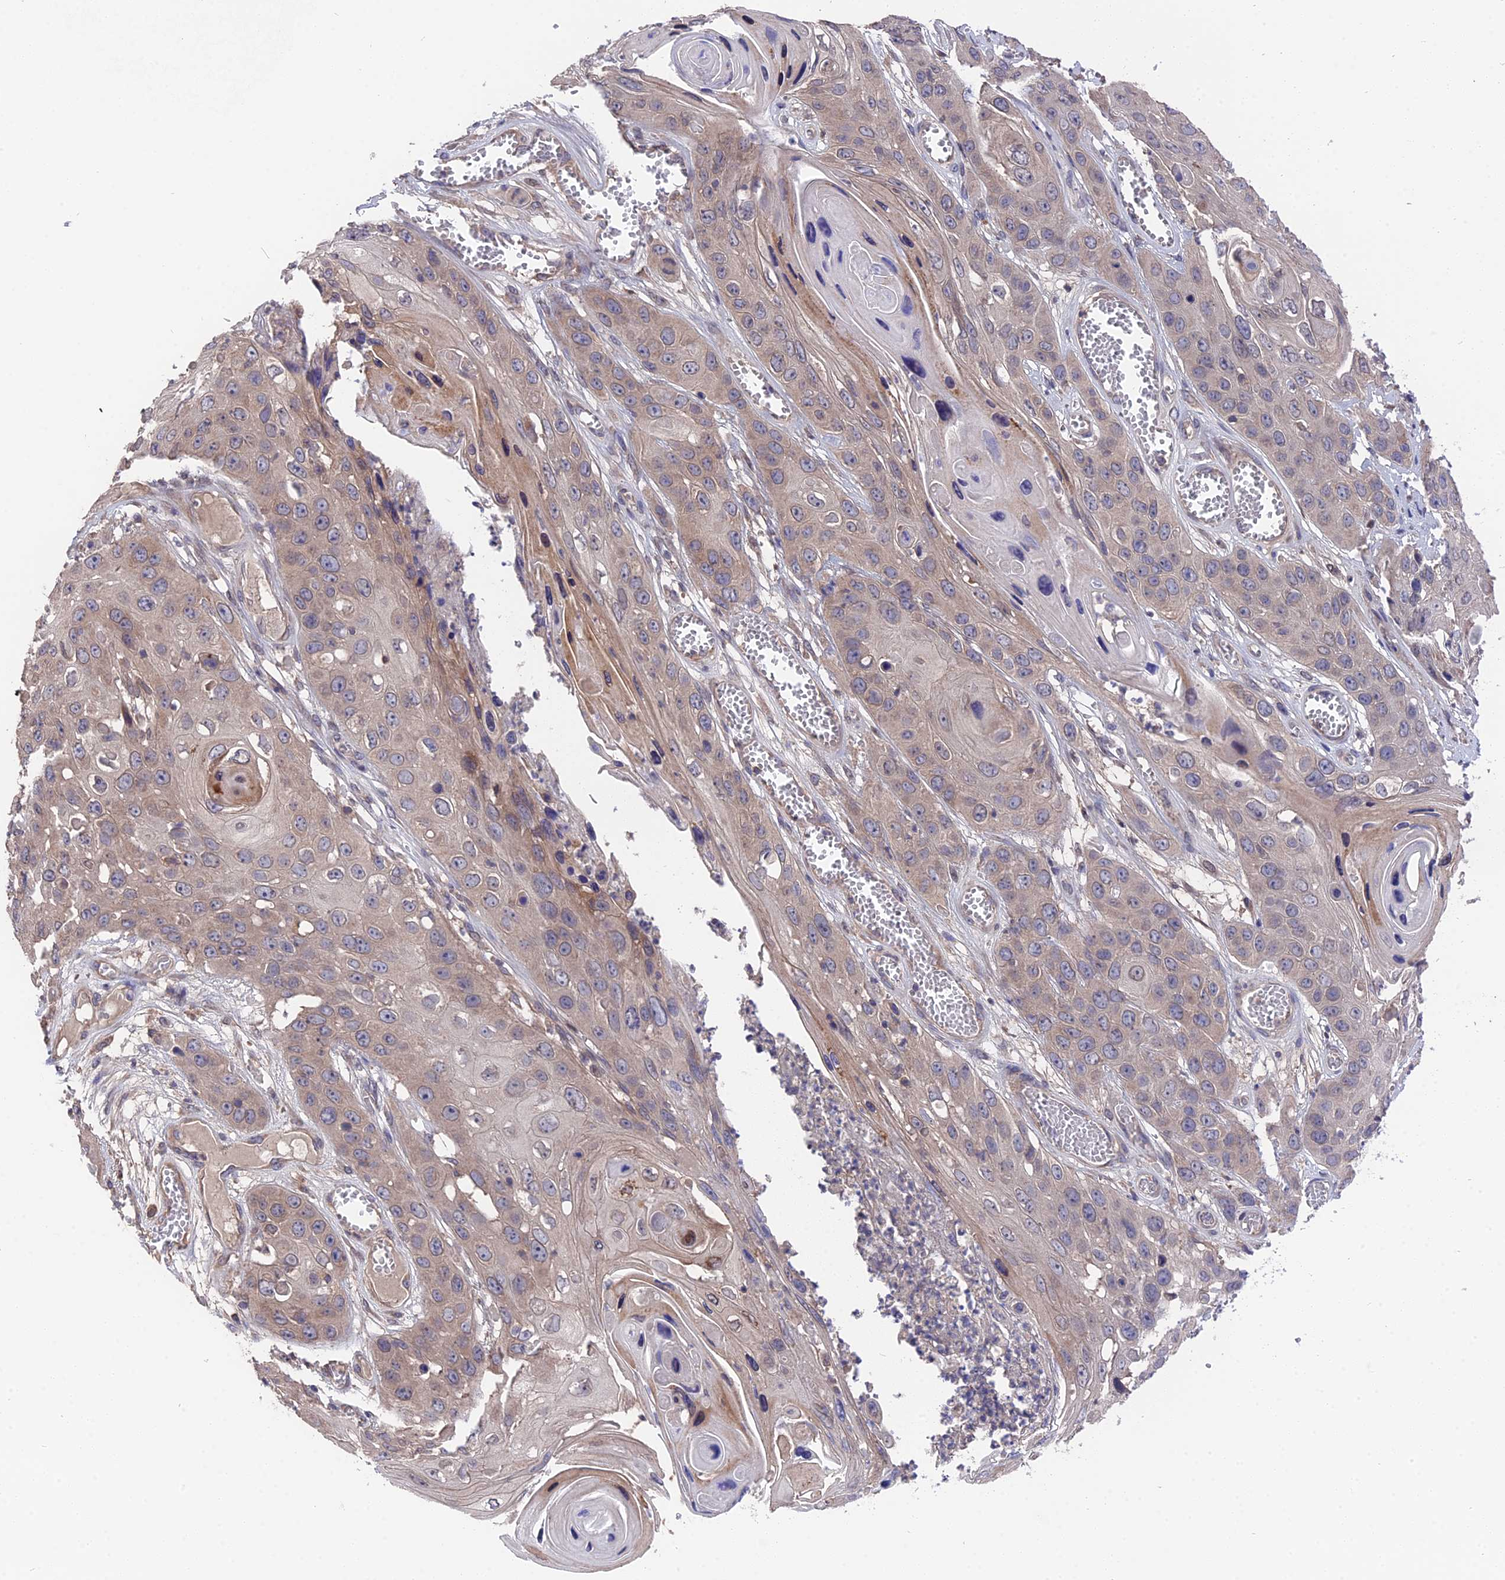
{"staining": {"intensity": "weak", "quantity": "25%-75%", "location": "cytoplasmic/membranous"}, "tissue": "skin cancer", "cell_type": "Tumor cells", "image_type": "cancer", "snomed": [{"axis": "morphology", "description": "Squamous cell carcinoma, NOS"}, {"axis": "topography", "description": "Skin"}], "caption": "Protein staining by IHC exhibits weak cytoplasmic/membranous positivity in about 25%-75% of tumor cells in skin squamous cell carcinoma.", "gene": "ZCCHC2", "patient": {"sex": "male", "age": 55}}